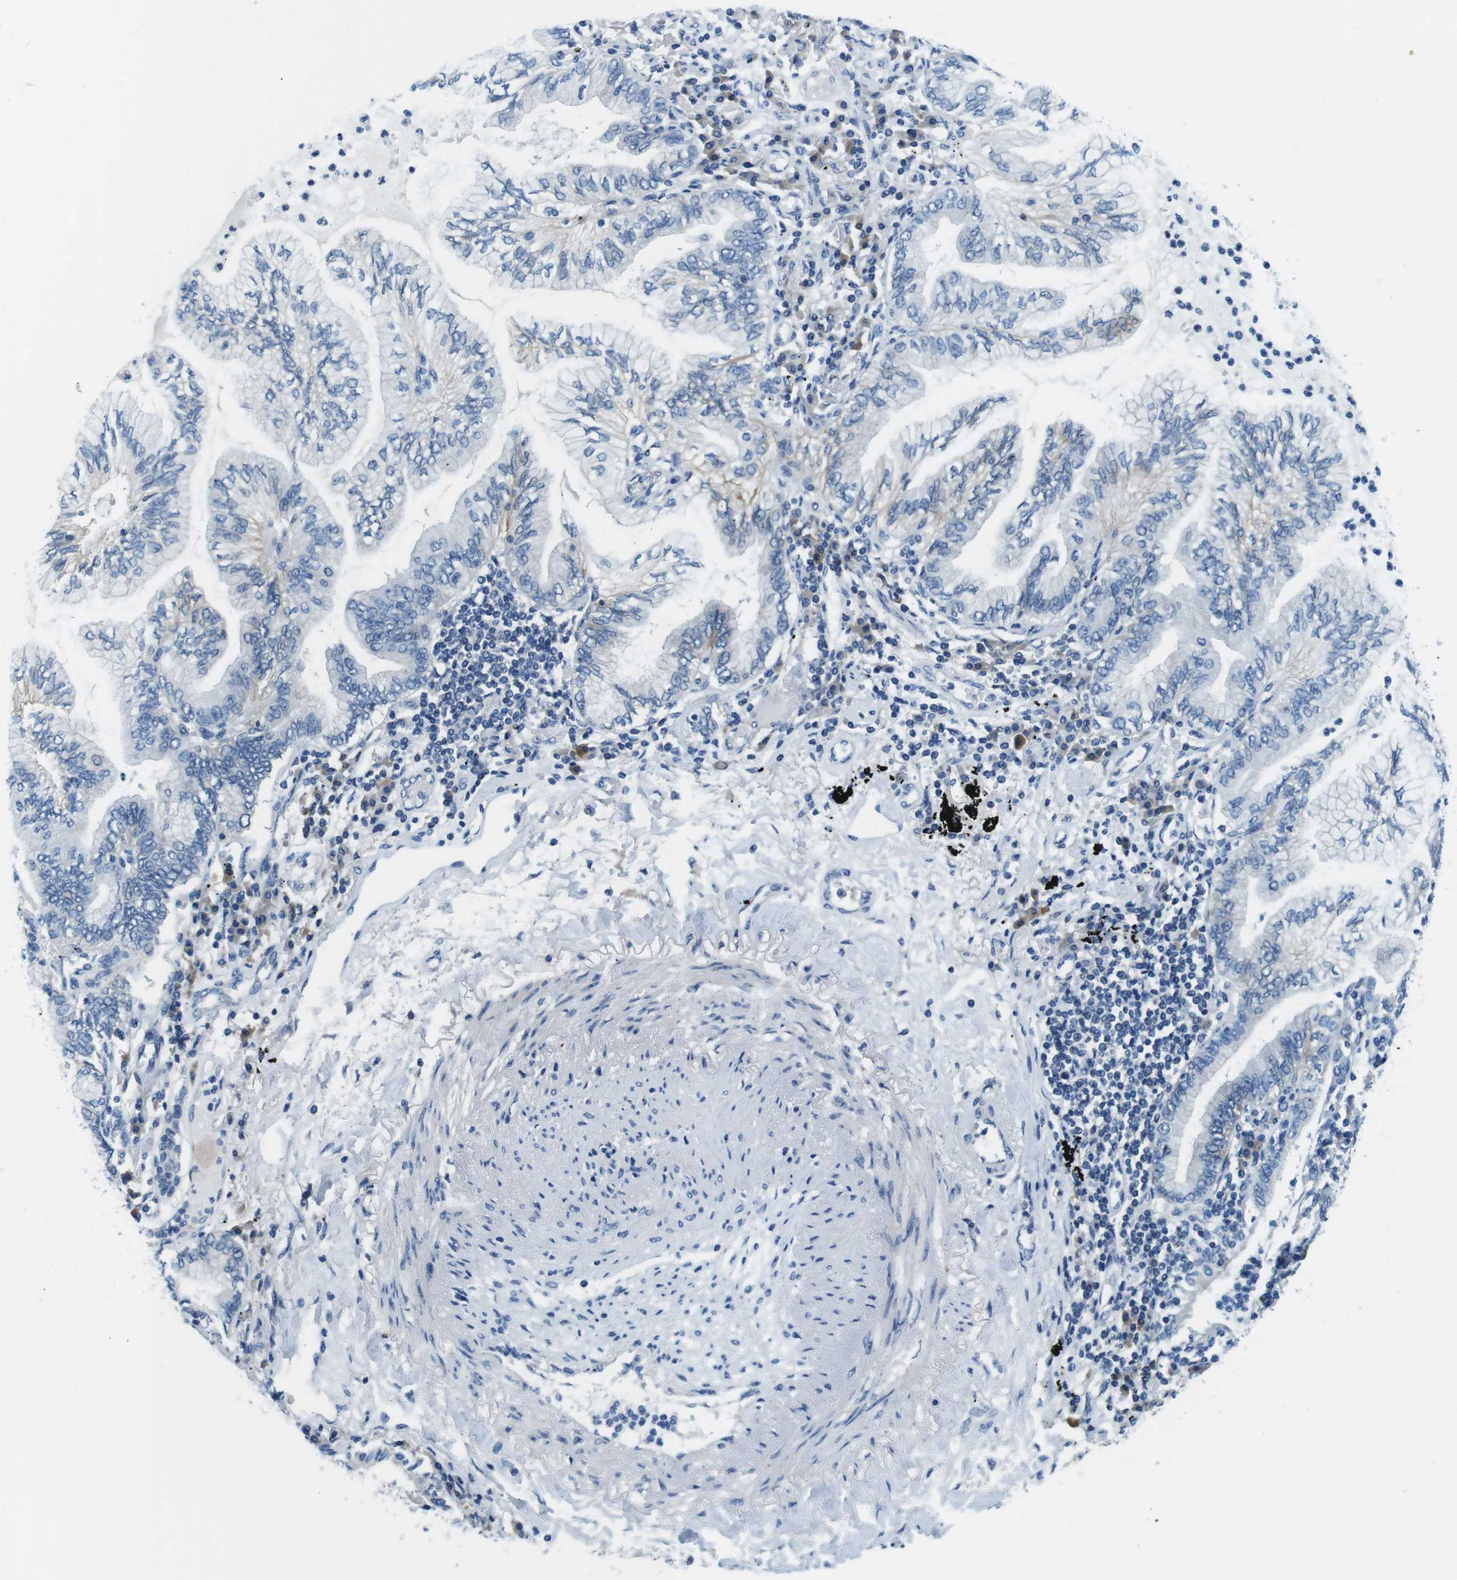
{"staining": {"intensity": "negative", "quantity": "none", "location": "none"}, "tissue": "lung cancer", "cell_type": "Tumor cells", "image_type": "cancer", "snomed": [{"axis": "morphology", "description": "Normal tissue, NOS"}, {"axis": "morphology", "description": "Adenocarcinoma, NOS"}, {"axis": "topography", "description": "Bronchus"}, {"axis": "topography", "description": "Lung"}], "caption": "There is no significant positivity in tumor cells of lung cancer (adenocarcinoma).", "gene": "DENND4C", "patient": {"sex": "female", "age": 70}}